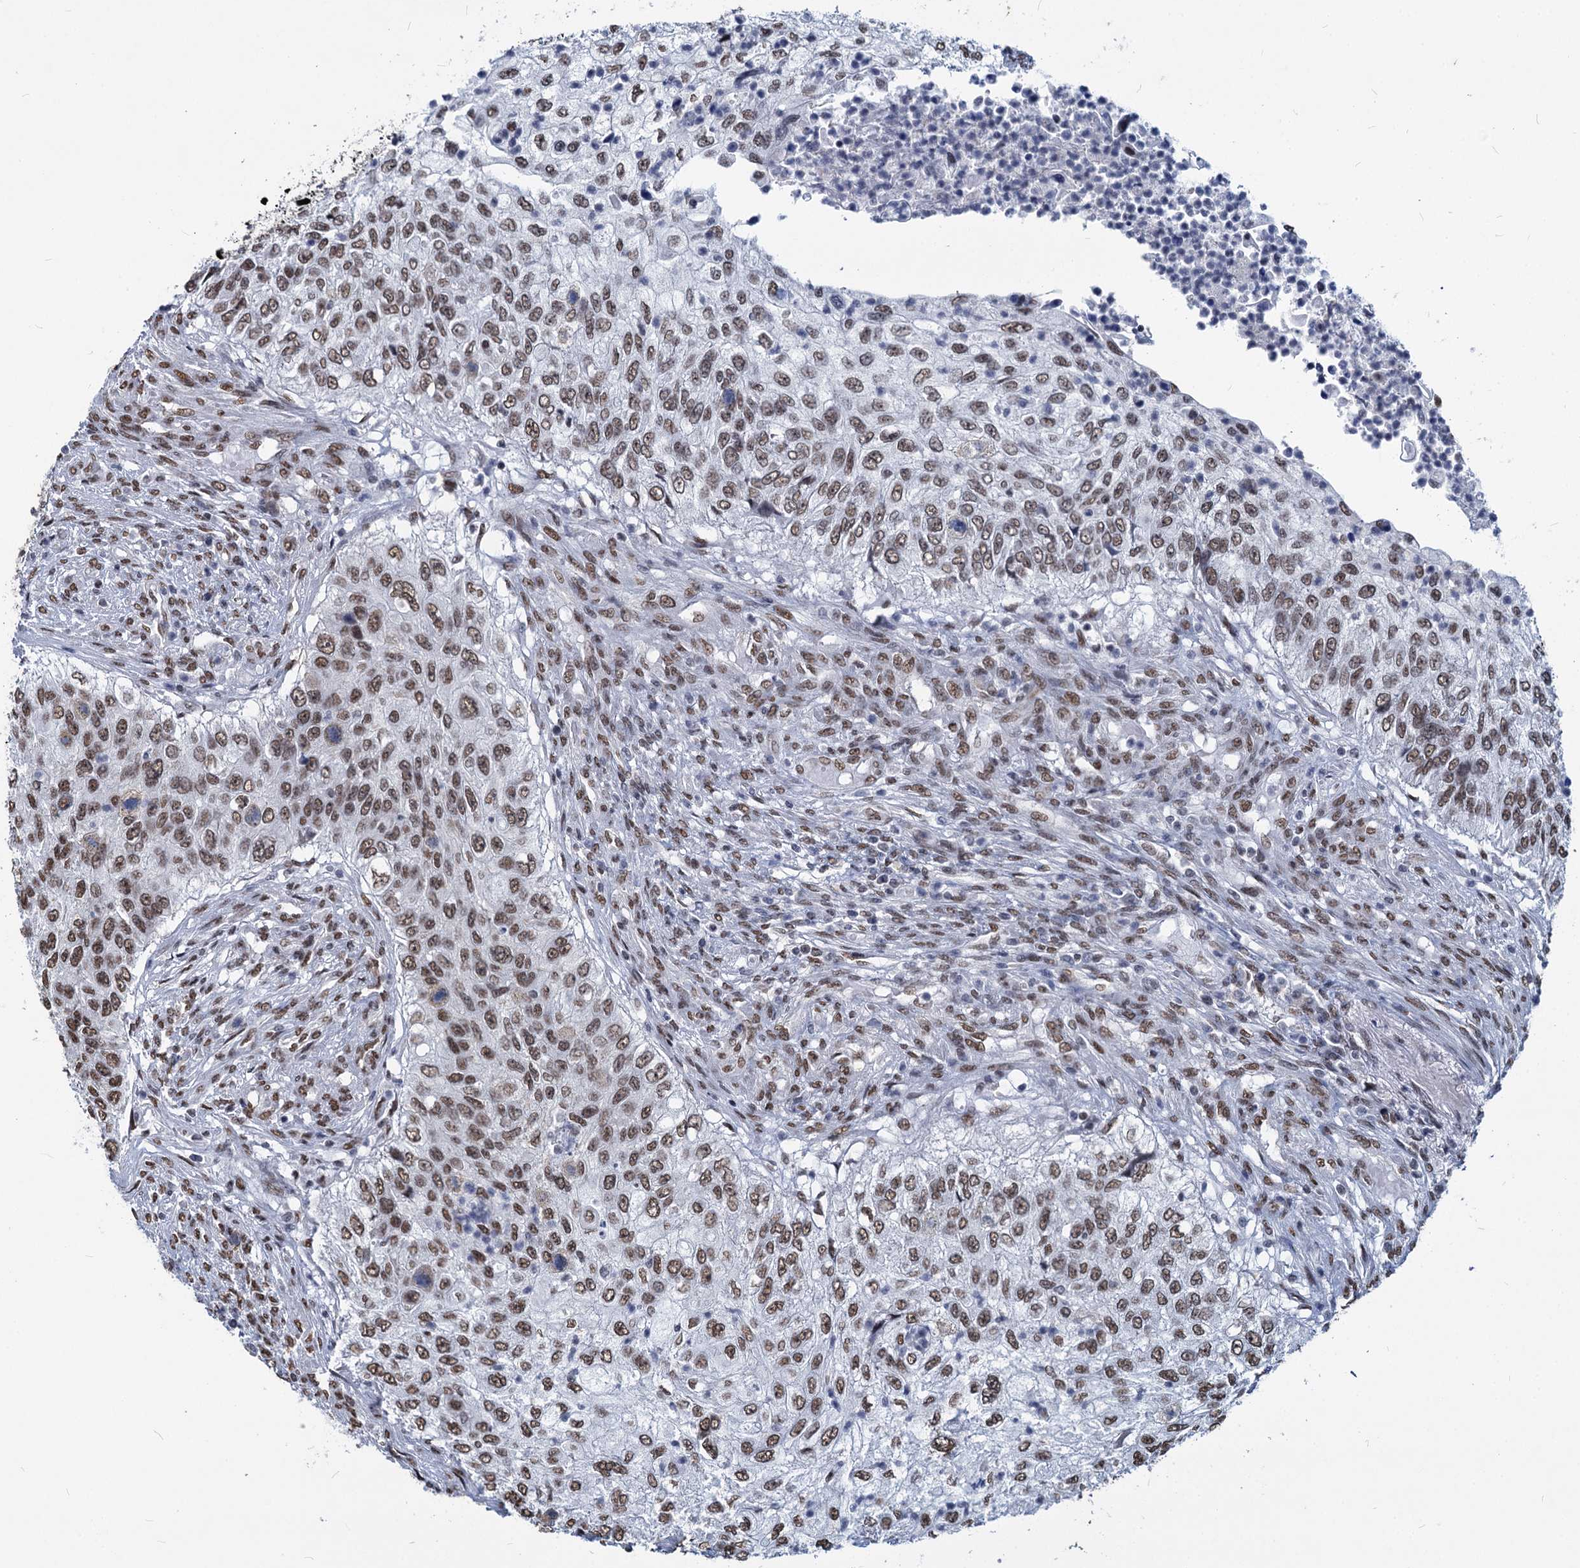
{"staining": {"intensity": "moderate", "quantity": ">75%", "location": "nuclear"}, "tissue": "urothelial cancer", "cell_type": "Tumor cells", "image_type": "cancer", "snomed": [{"axis": "morphology", "description": "Urothelial carcinoma, High grade"}, {"axis": "topography", "description": "Urinary bladder"}], "caption": "An image of high-grade urothelial carcinoma stained for a protein exhibits moderate nuclear brown staining in tumor cells. (brown staining indicates protein expression, while blue staining denotes nuclei).", "gene": "PARPBP", "patient": {"sex": "female", "age": 60}}